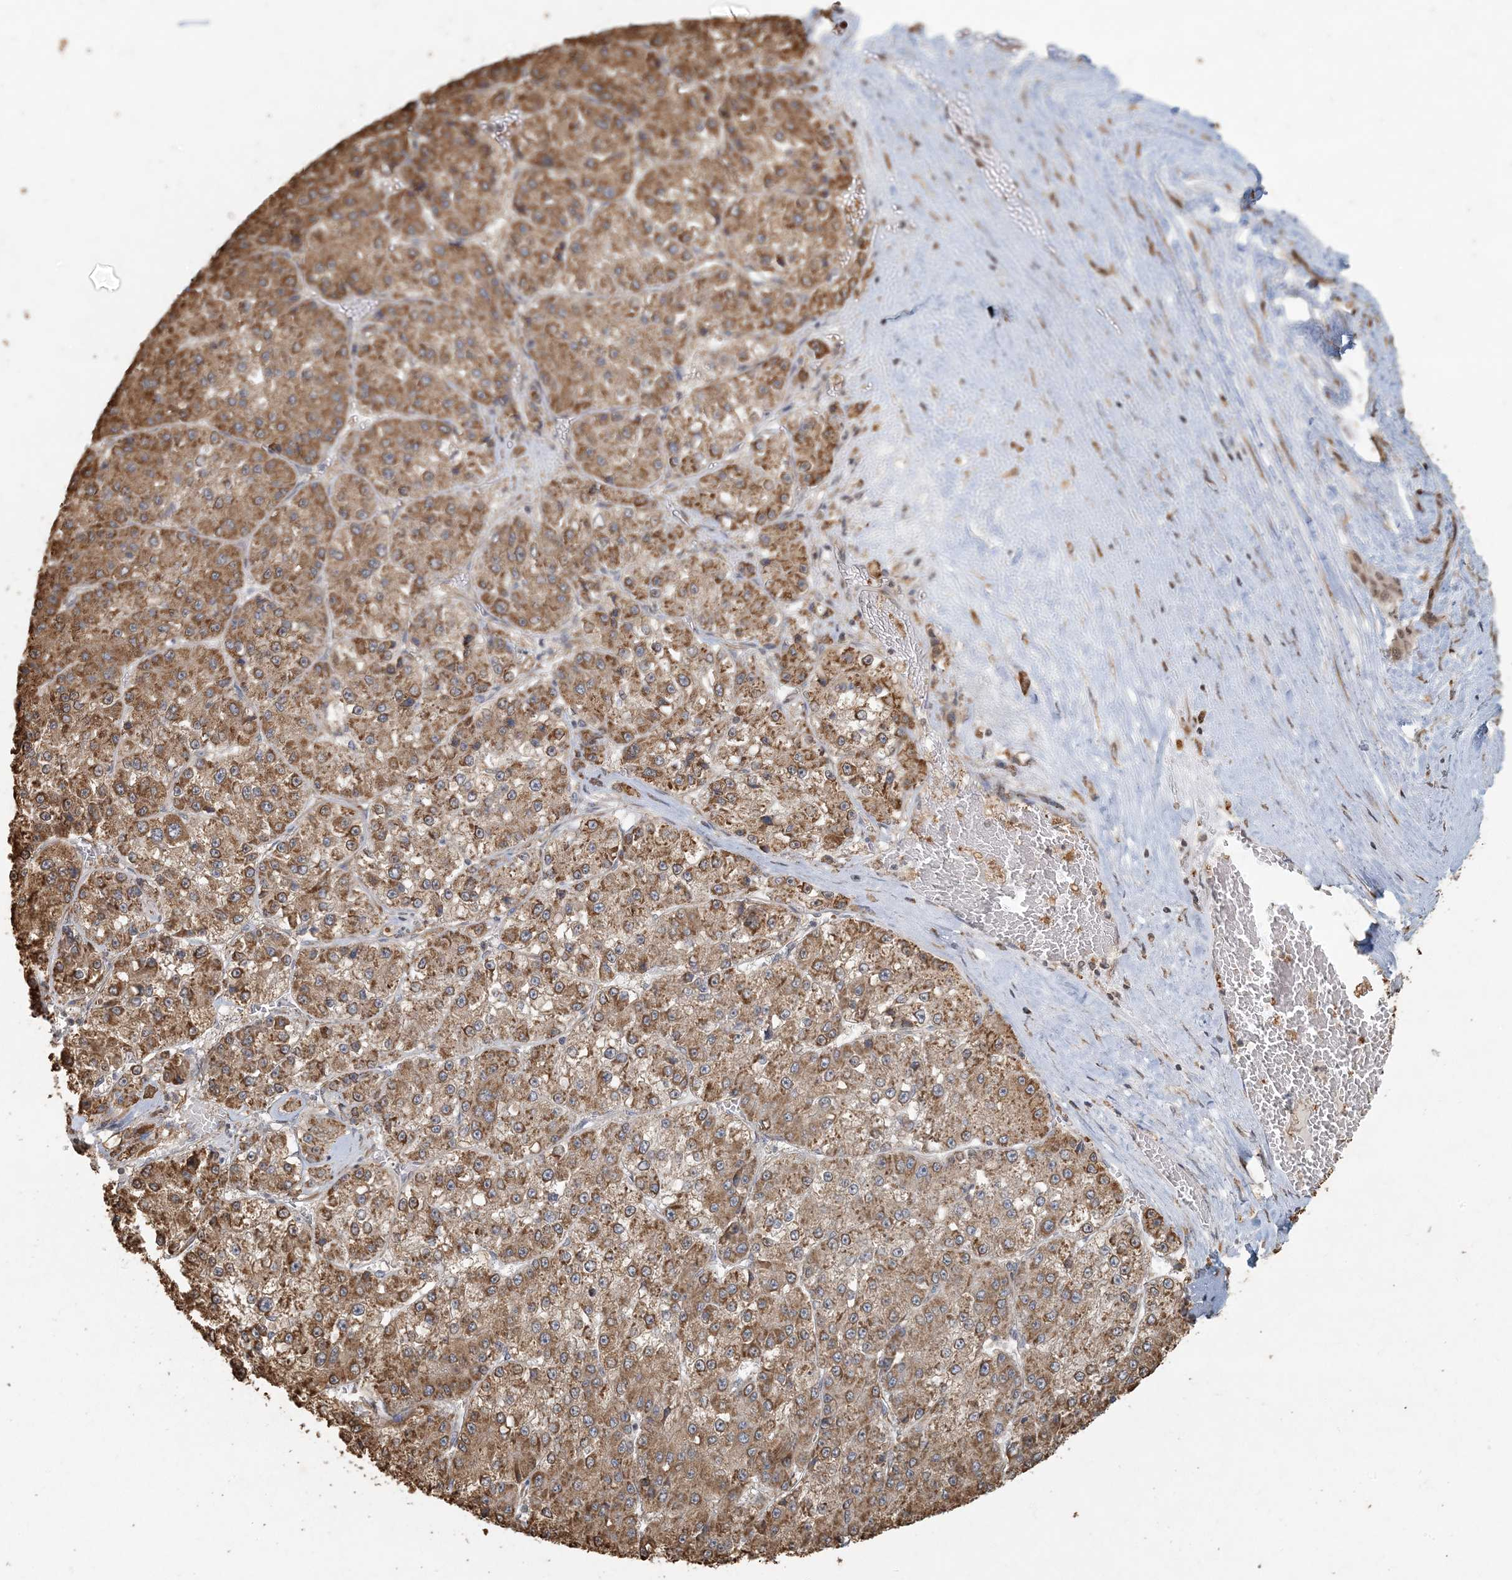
{"staining": {"intensity": "strong", "quantity": ">75%", "location": "cytoplasmic/membranous"}, "tissue": "liver cancer", "cell_type": "Tumor cells", "image_type": "cancer", "snomed": [{"axis": "morphology", "description": "Carcinoma, Hepatocellular, NOS"}, {"axis": "topography", "description": "Liver"}], "caption": "IHC (DAB (3,3'-diaminobenzidine)) staining of liver cancer reveals strong cytoplasmic/membranous protein staining in about >75% of tumor cells.", "gene": "AK9", "patient": {"sex": "female", "age": 73}}